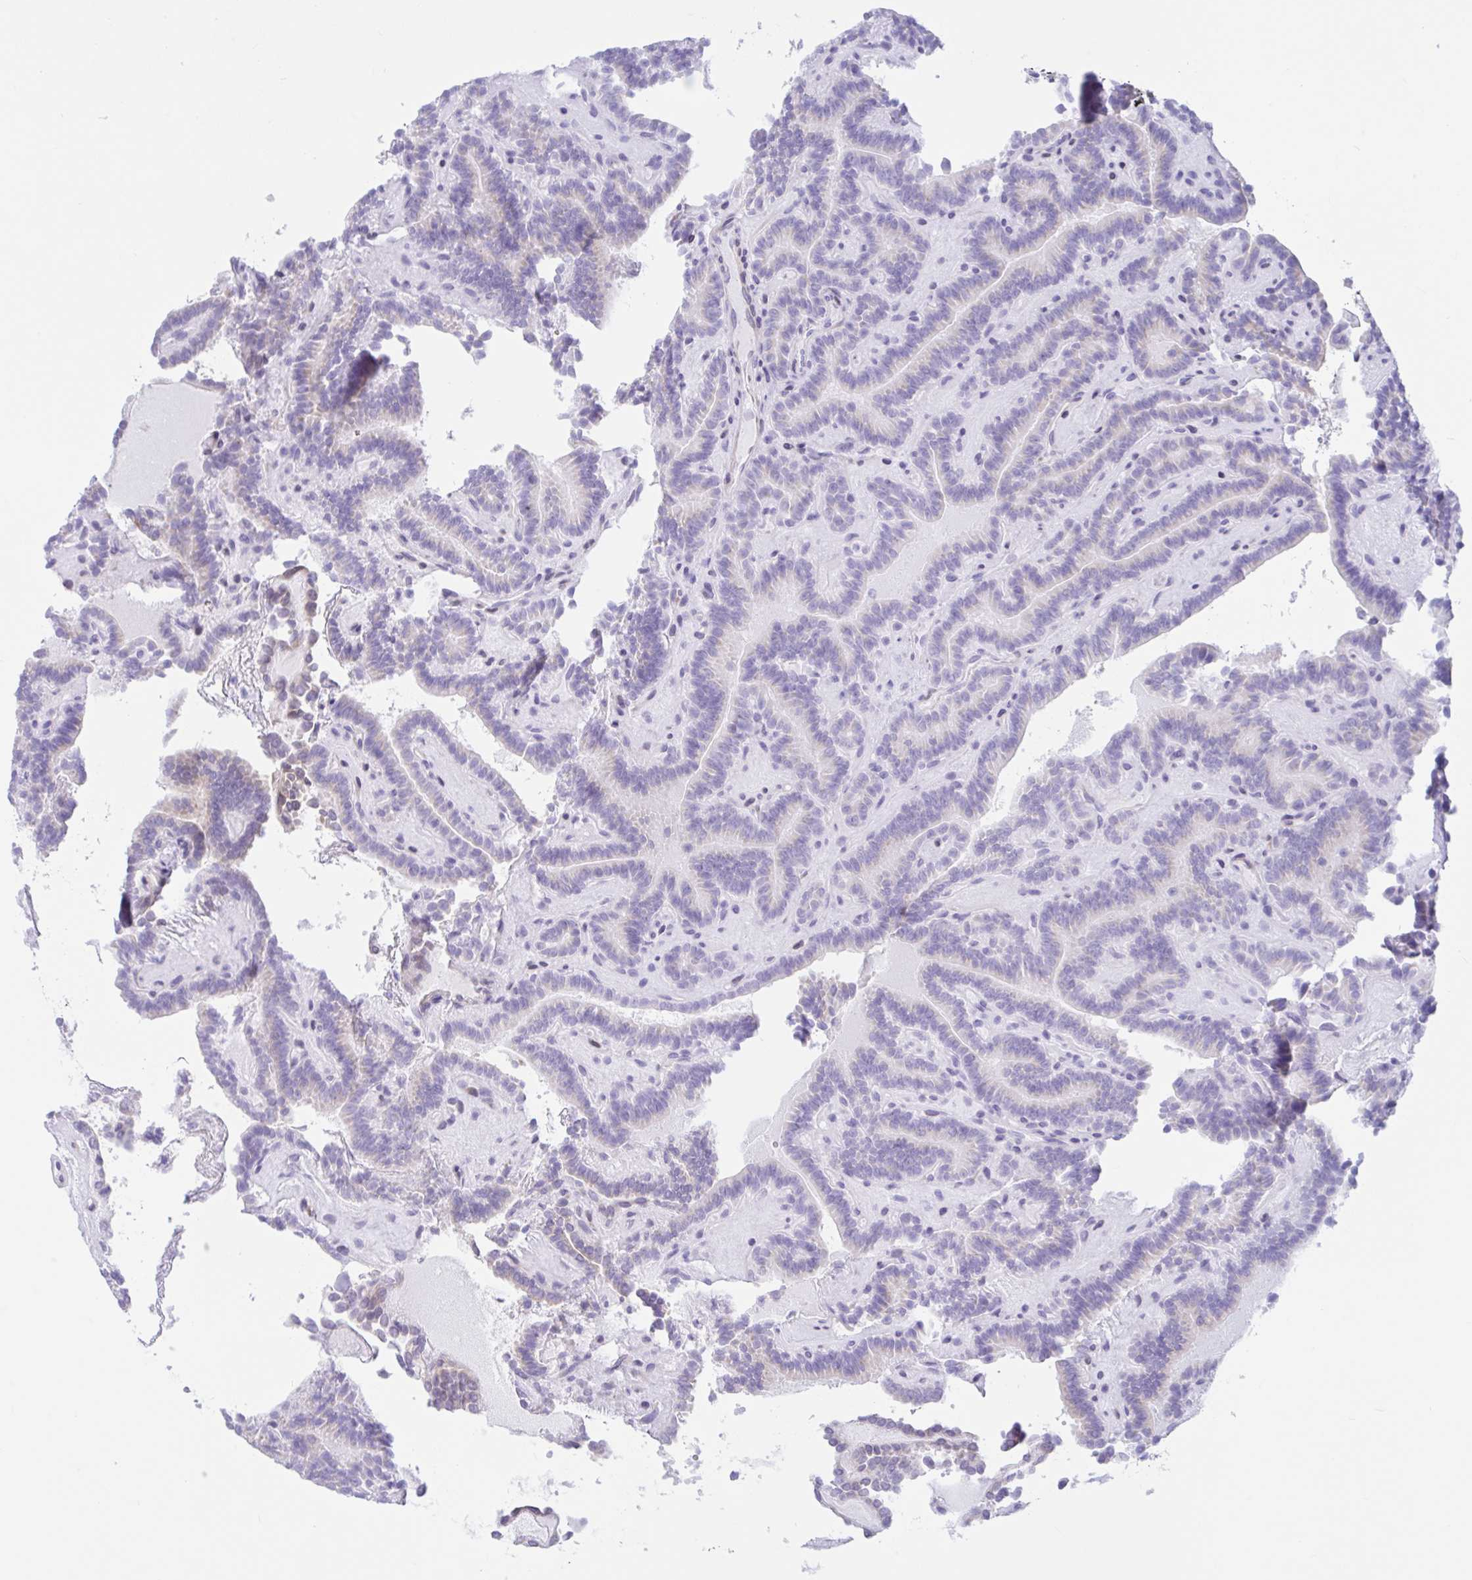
{"staining": {"intensity": "negative", "quantity": "none", "location": "none"}, "tissue": "thyroid cancer", "cell_type": "Tumor cells", "image_type": "cancer", "snomed": [{"axis": "morphology", "description": "Papillary adenocarcinoma, NOS"}, {"axis": "topography", "description": "Thyroid gland"}], "caption": "An immunohistochemistry micrograph of thyroid cancer is shown. There is no staining in tumor cells of thyroid cancer.", "gene": "CAMLG", "patient": {"sex": "female", "age": 21}}